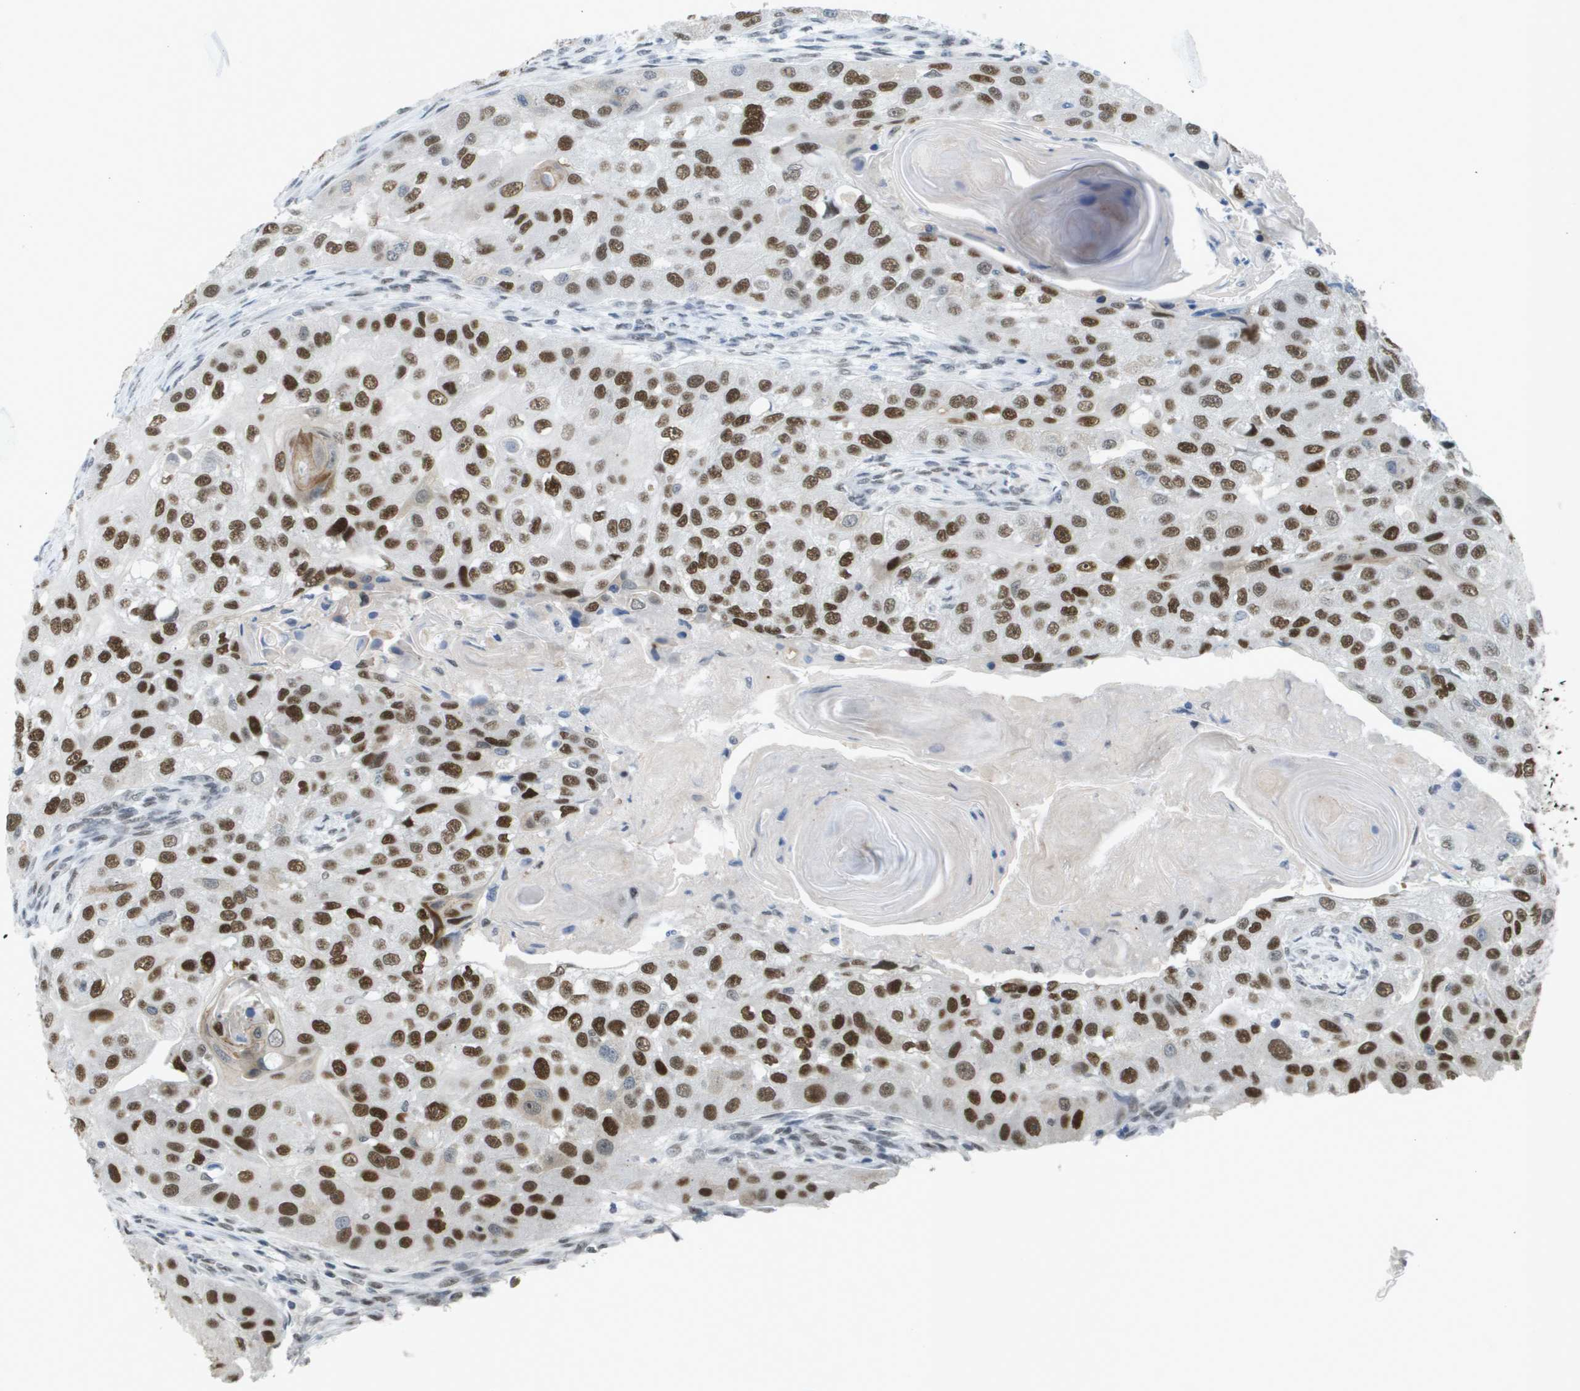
{"staining": {"intensity": "strong", "quantity": ">75%", "location": "nuclear"}, "tissue": "head and neck cancer", "cell_type": "Tumor cells", "image_type": "cancer", "snomed": [{"axis": "morphology", "description": "Normal tissue, NOS"}, {"axis": "morphology", "description": "Squamous cell carcinoma, NOS"}, {"axis": "topography", "description": "Skeletal muscle"}, {"axis": "topography", "description": "Head-Neck"}], "caption": "Head and neck squamous cell carcinoma stained with DAB (3,3'-diaminobenzidine) immunohistochemistry (IHC) demonstrates high levels of strong nuclear staining in about >75% of tumor cells.", "gene": "TP53RK", "patient": {"sex": "male", "age": 51}}